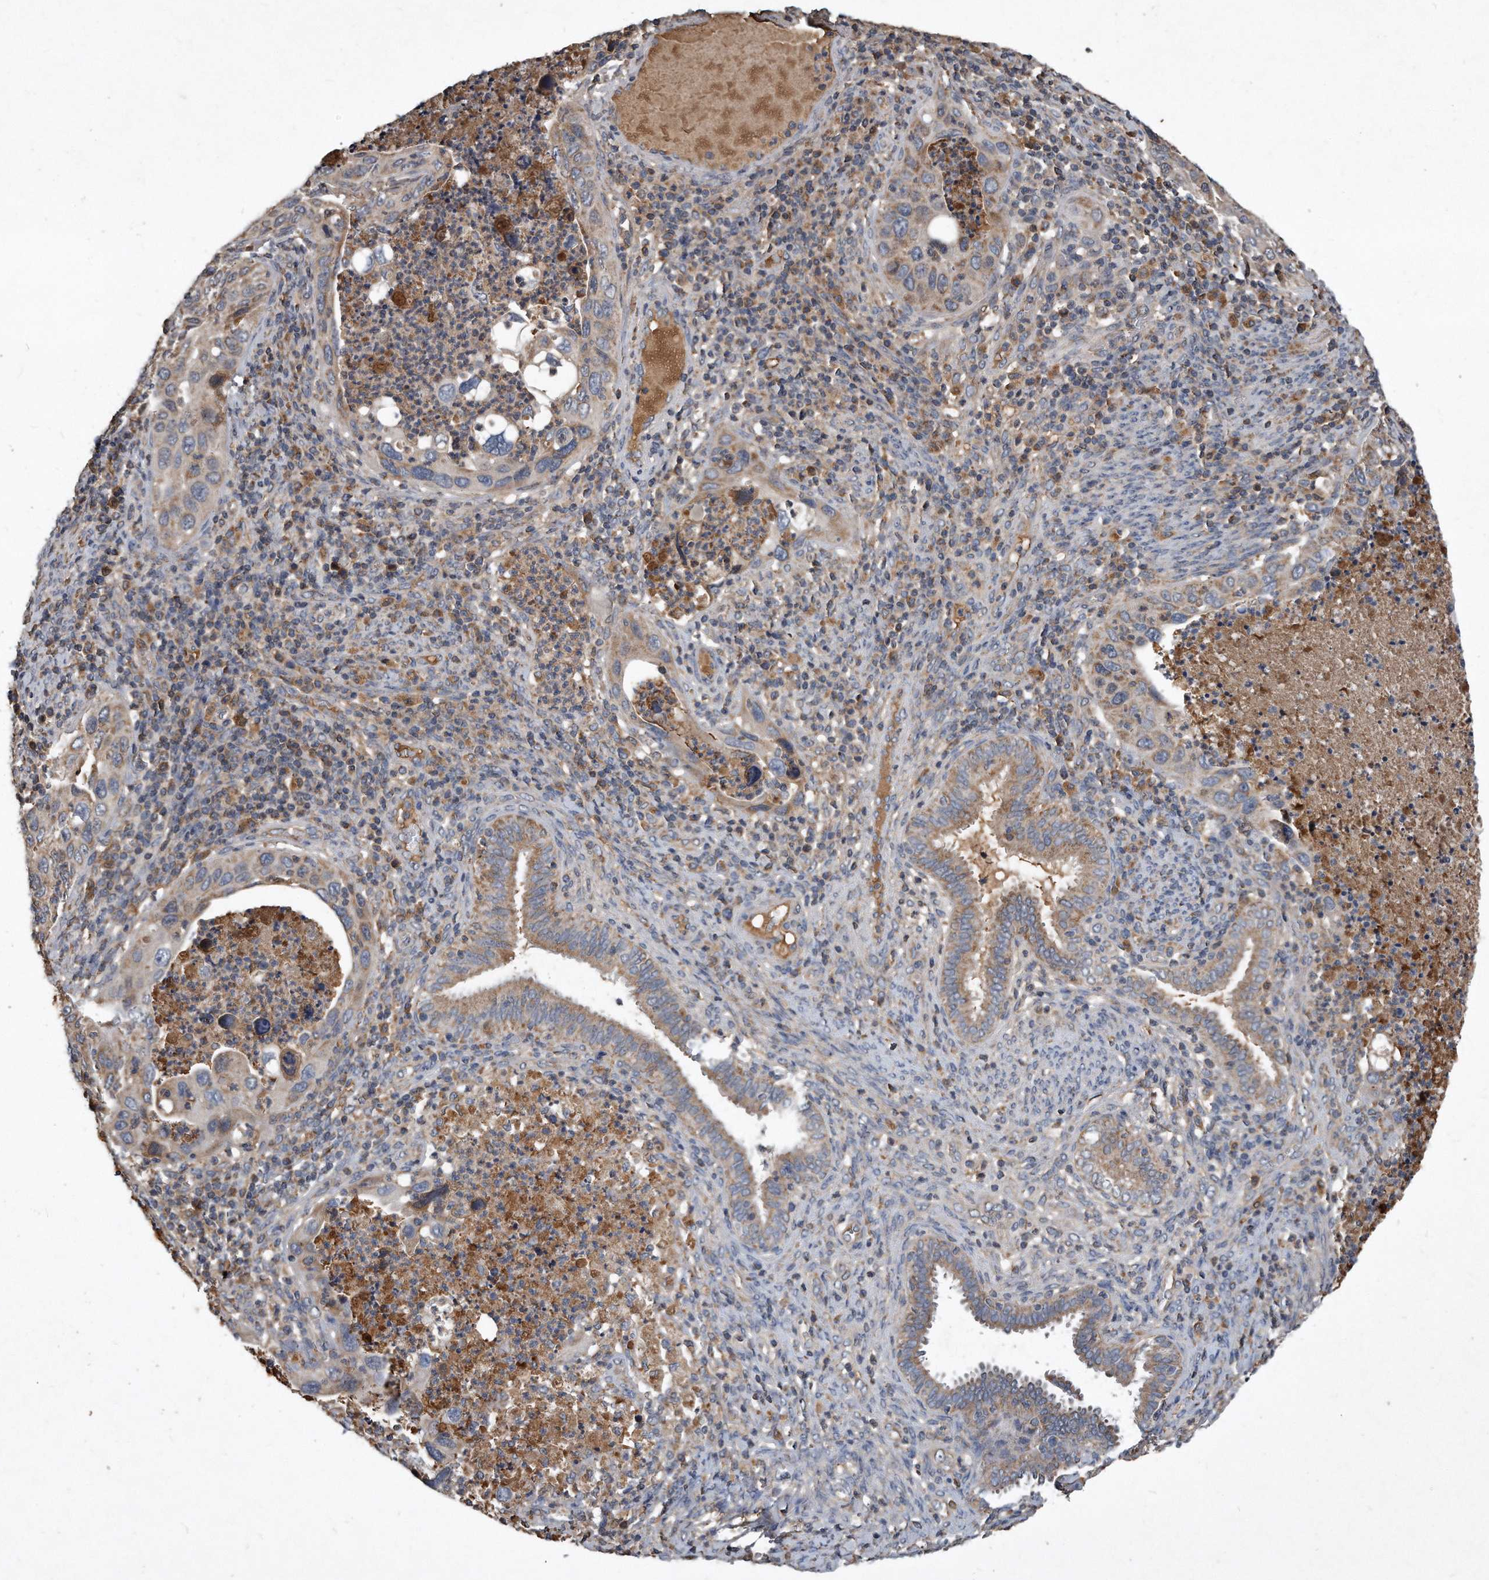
{"staining": {"intensity": "weak", "quantity": "<25%", "location": "cytoplasmic/membranous"}, "tissue": "cervical cancer", "cell_type": "Tumor cells", "image_type": "cancer", "snomed": [{"axis": "morphology", "description": "Squamous cell carcinoma, NOS"}, {"axis": "topography", "description": "Cervix"}], "caption": "Immunohistochemistry micrograph of human squamous cell carcinoma (cervical) stained for a protein (brown), which displays no staining in tumor cells.", "gene": "SDHA", "patient": {"sex": "female", "age": 38}}